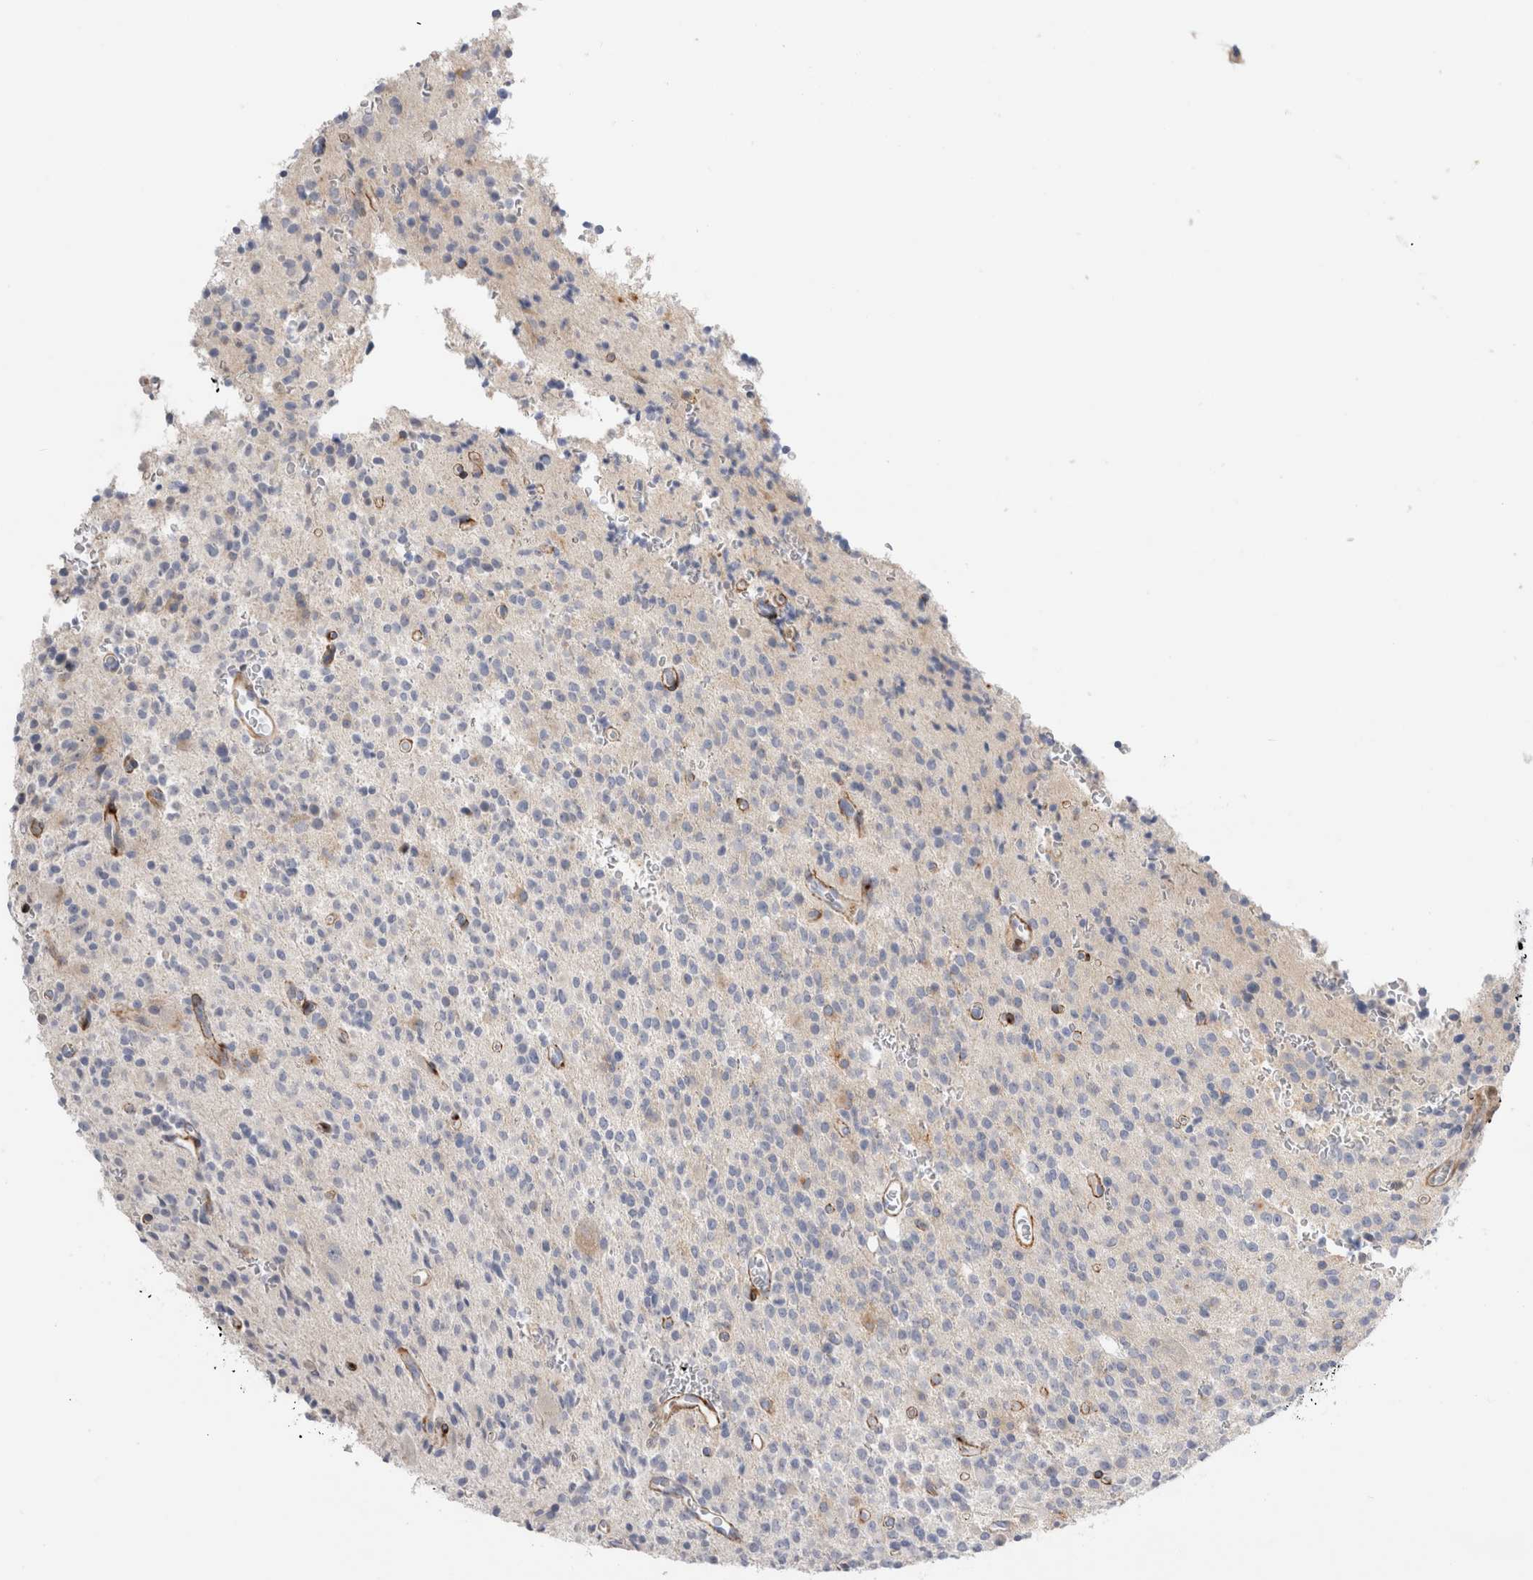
{"staining": {"intensity": "negative", "quantity": "none", "location": "none"}, "tissue": "glioma", "cell_type": "Tumor cells", "image_type": "cancer", "snomed": [{"axis": "morphology", "description": "Glioma, malignant, High grade"}, {"axis": "topography", "description": "Brain"}], "caption": "Micrograph shows no protein positivity in tumor cells of glioma tissue.", "gene": "SLC20A2", "patient": {"sex": "male", "age": 34}}